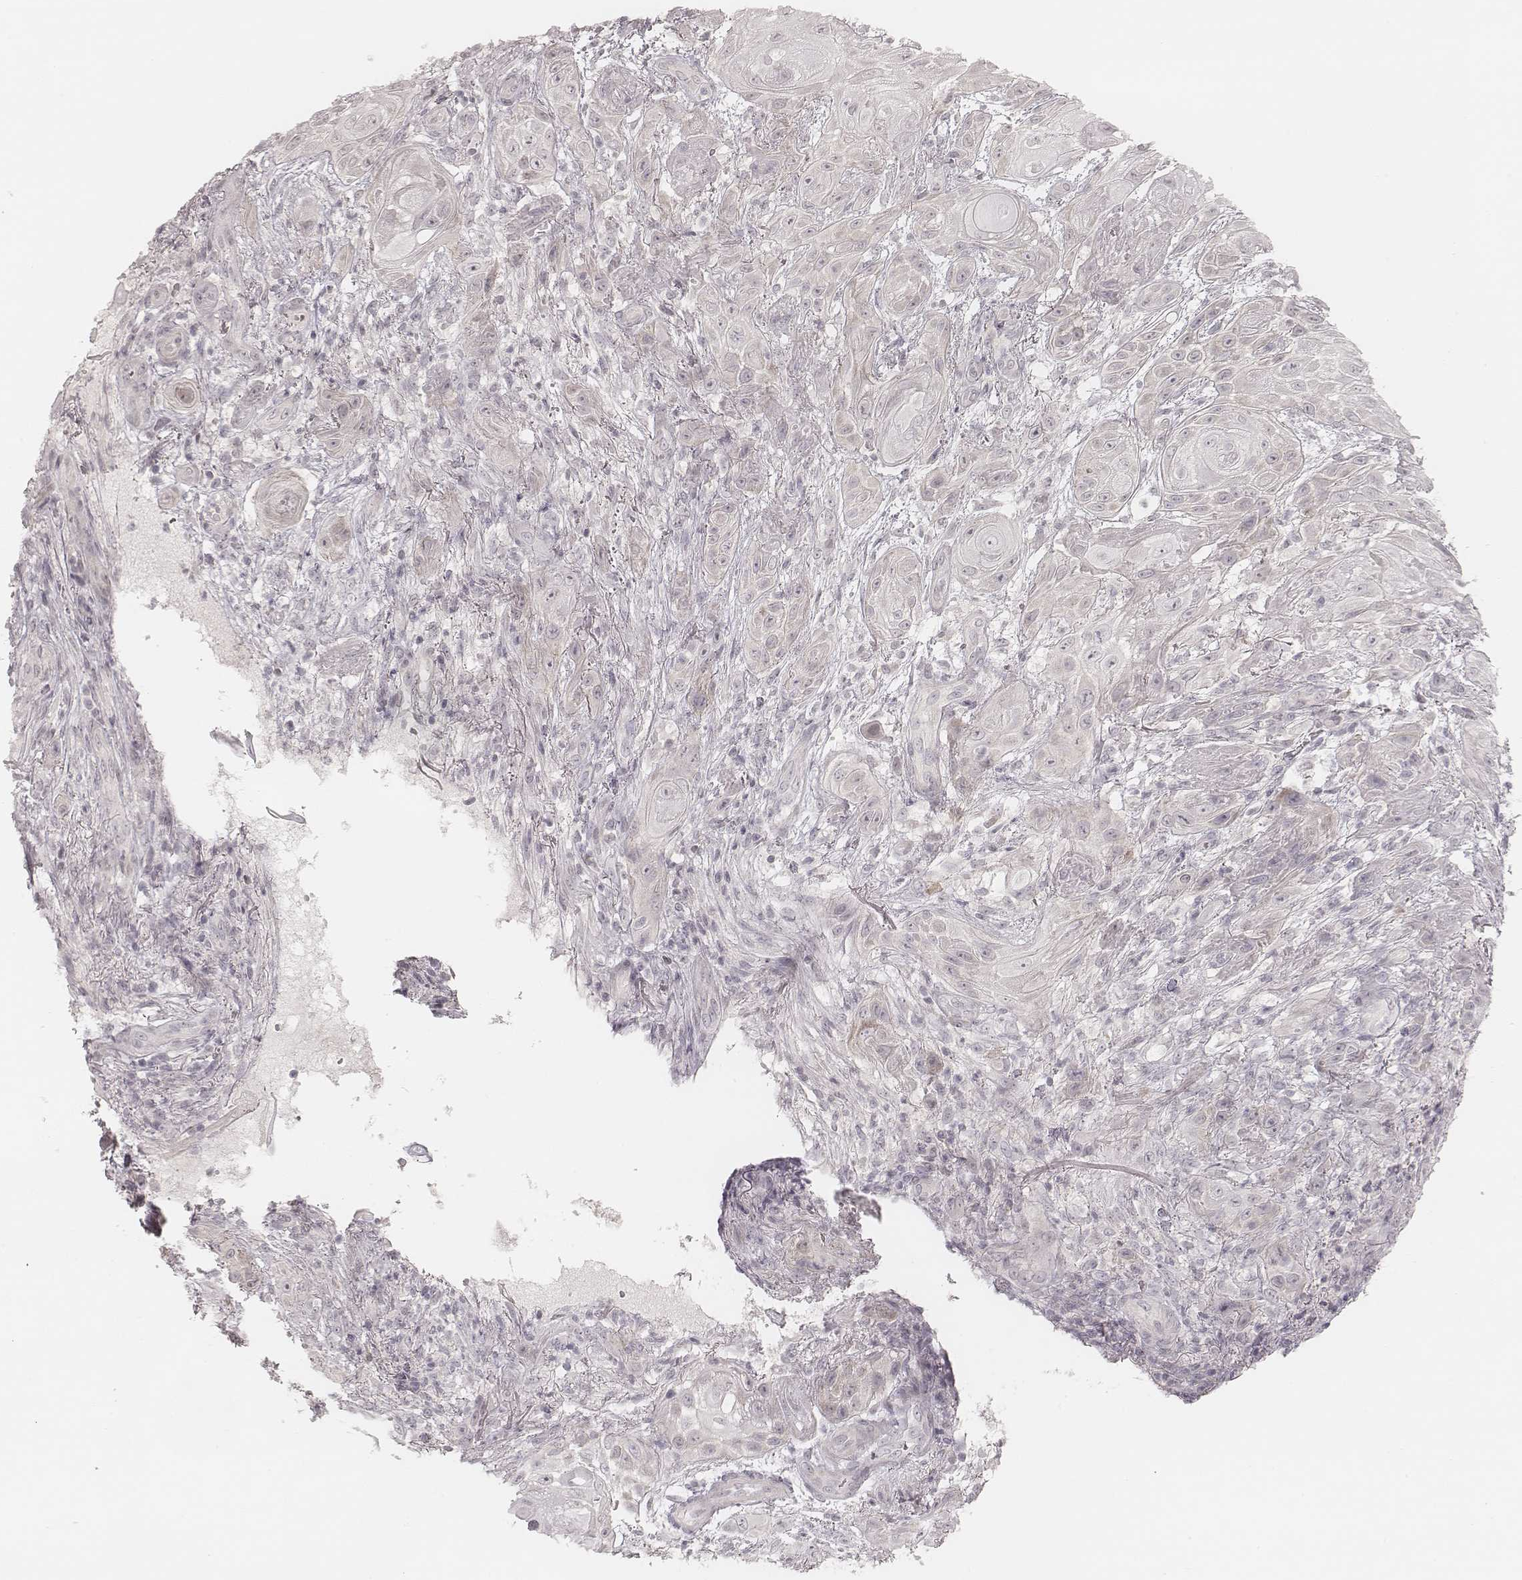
{"staining": {"intensity": "negative", "quantity": "none", "location": "none"}, "tissue": "skin cancer", "cell_type": "Tumor cells", "image_type": "cancer", "snomed": [{"axis": "morphology", "description": "Squamous cell carcinoma, NOS"}, {"axis": "topography", "description": "Skin"}], "caption": "Immunohistochemistry (IHC) image of neoplastic tissue: skin cancer (squamous cell carcinoma) stained with DAB shows no significant protein staining in tumor cells.", "gene": "ACACB", "patient": {"sex": "male", "age": 62}}